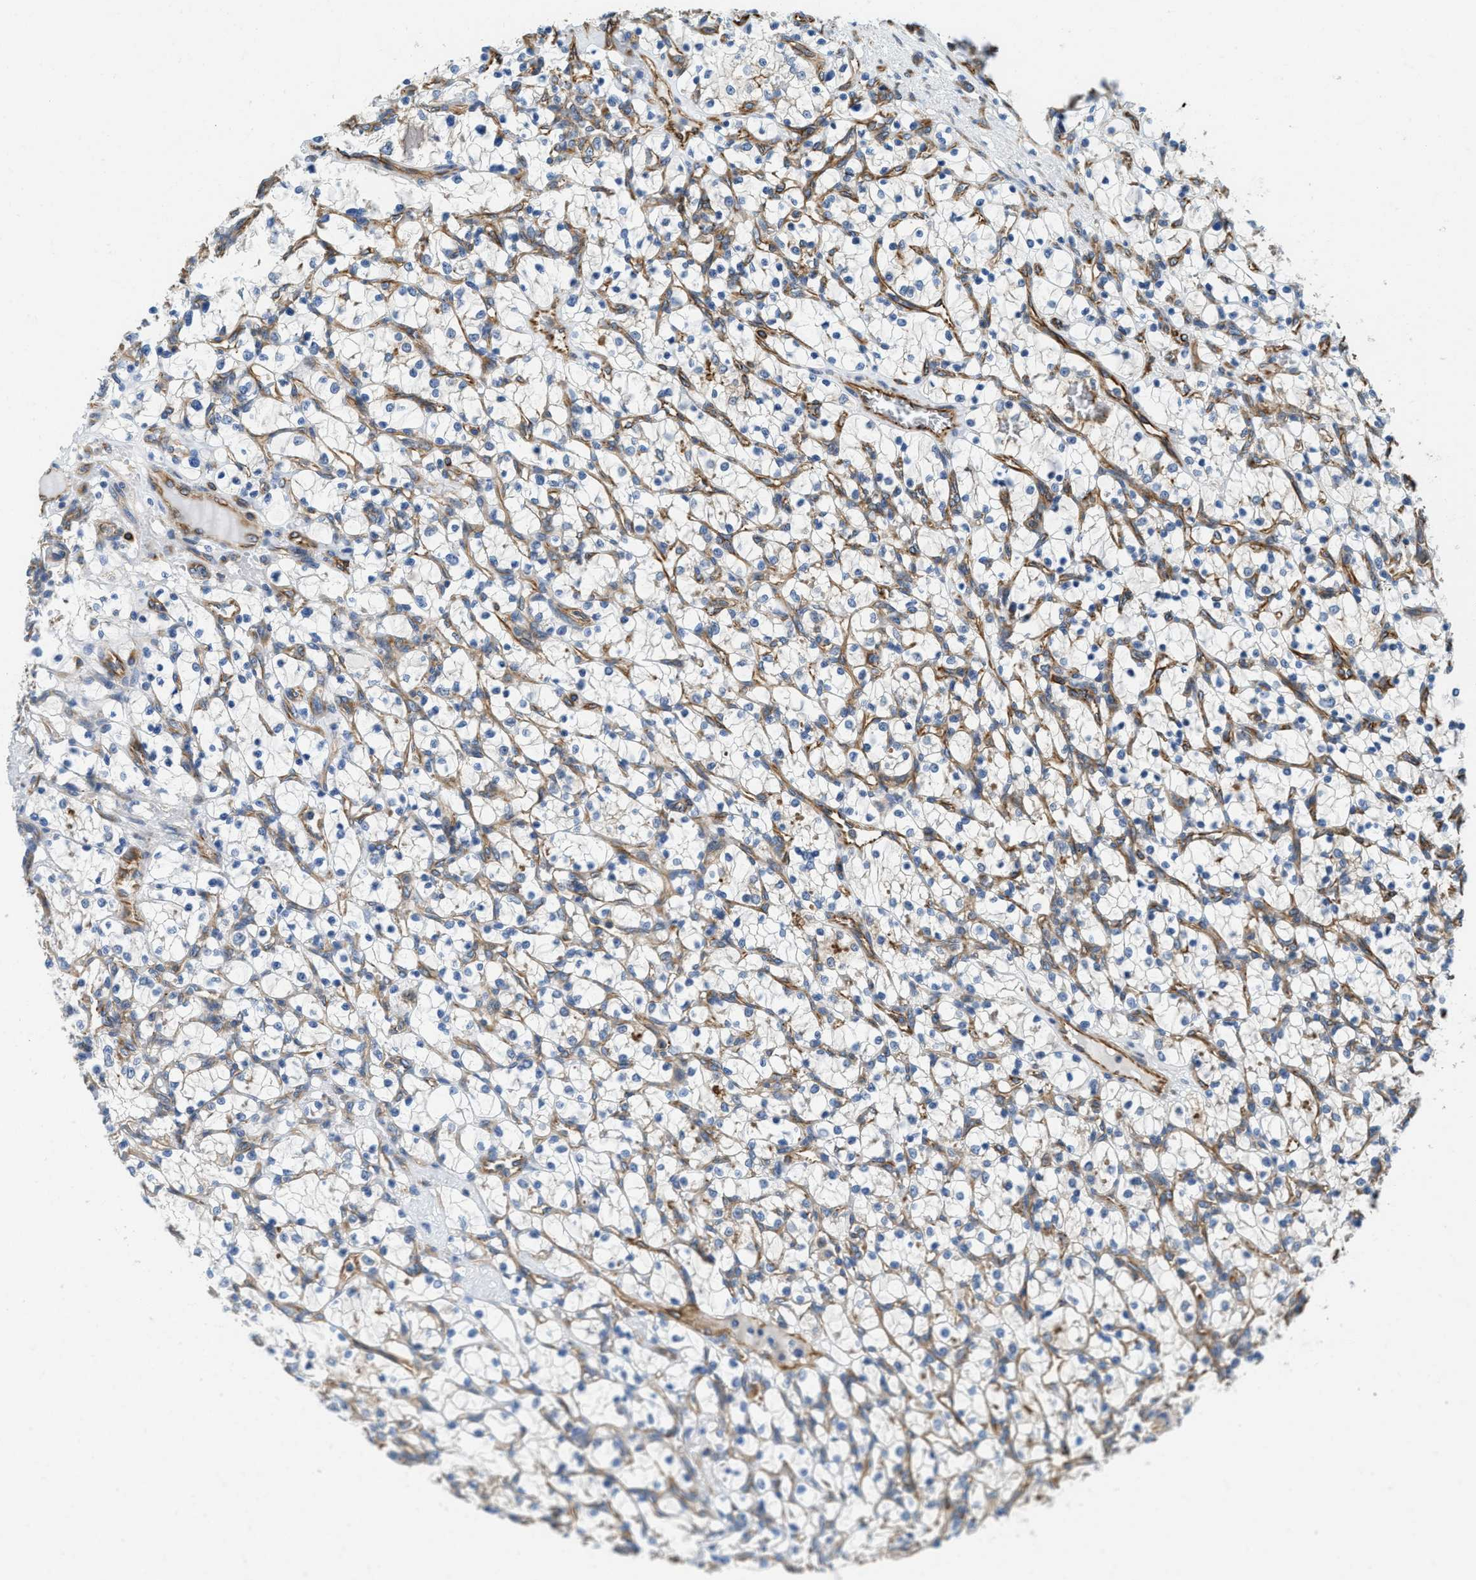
{"staining": {"intensity": "negative", "quantity": "none", "location": "none"}, "tissue": "renal cancer", "cell_type": "Tumor cells", "image_type": "cancer", "snomed": [{"axis": "morphology", "description": "Adenocarcinoma, NOS"}, {"axis": "topography", "description": "Kidney"}], "caption": "Renal cancer (adenocarcinoma) stained for a protein using immunohistochemistry (IHC) exhibits no staining tumor cells.", "gene": "HSD17B12", "patient": {"sex": "female", "age": 69}}